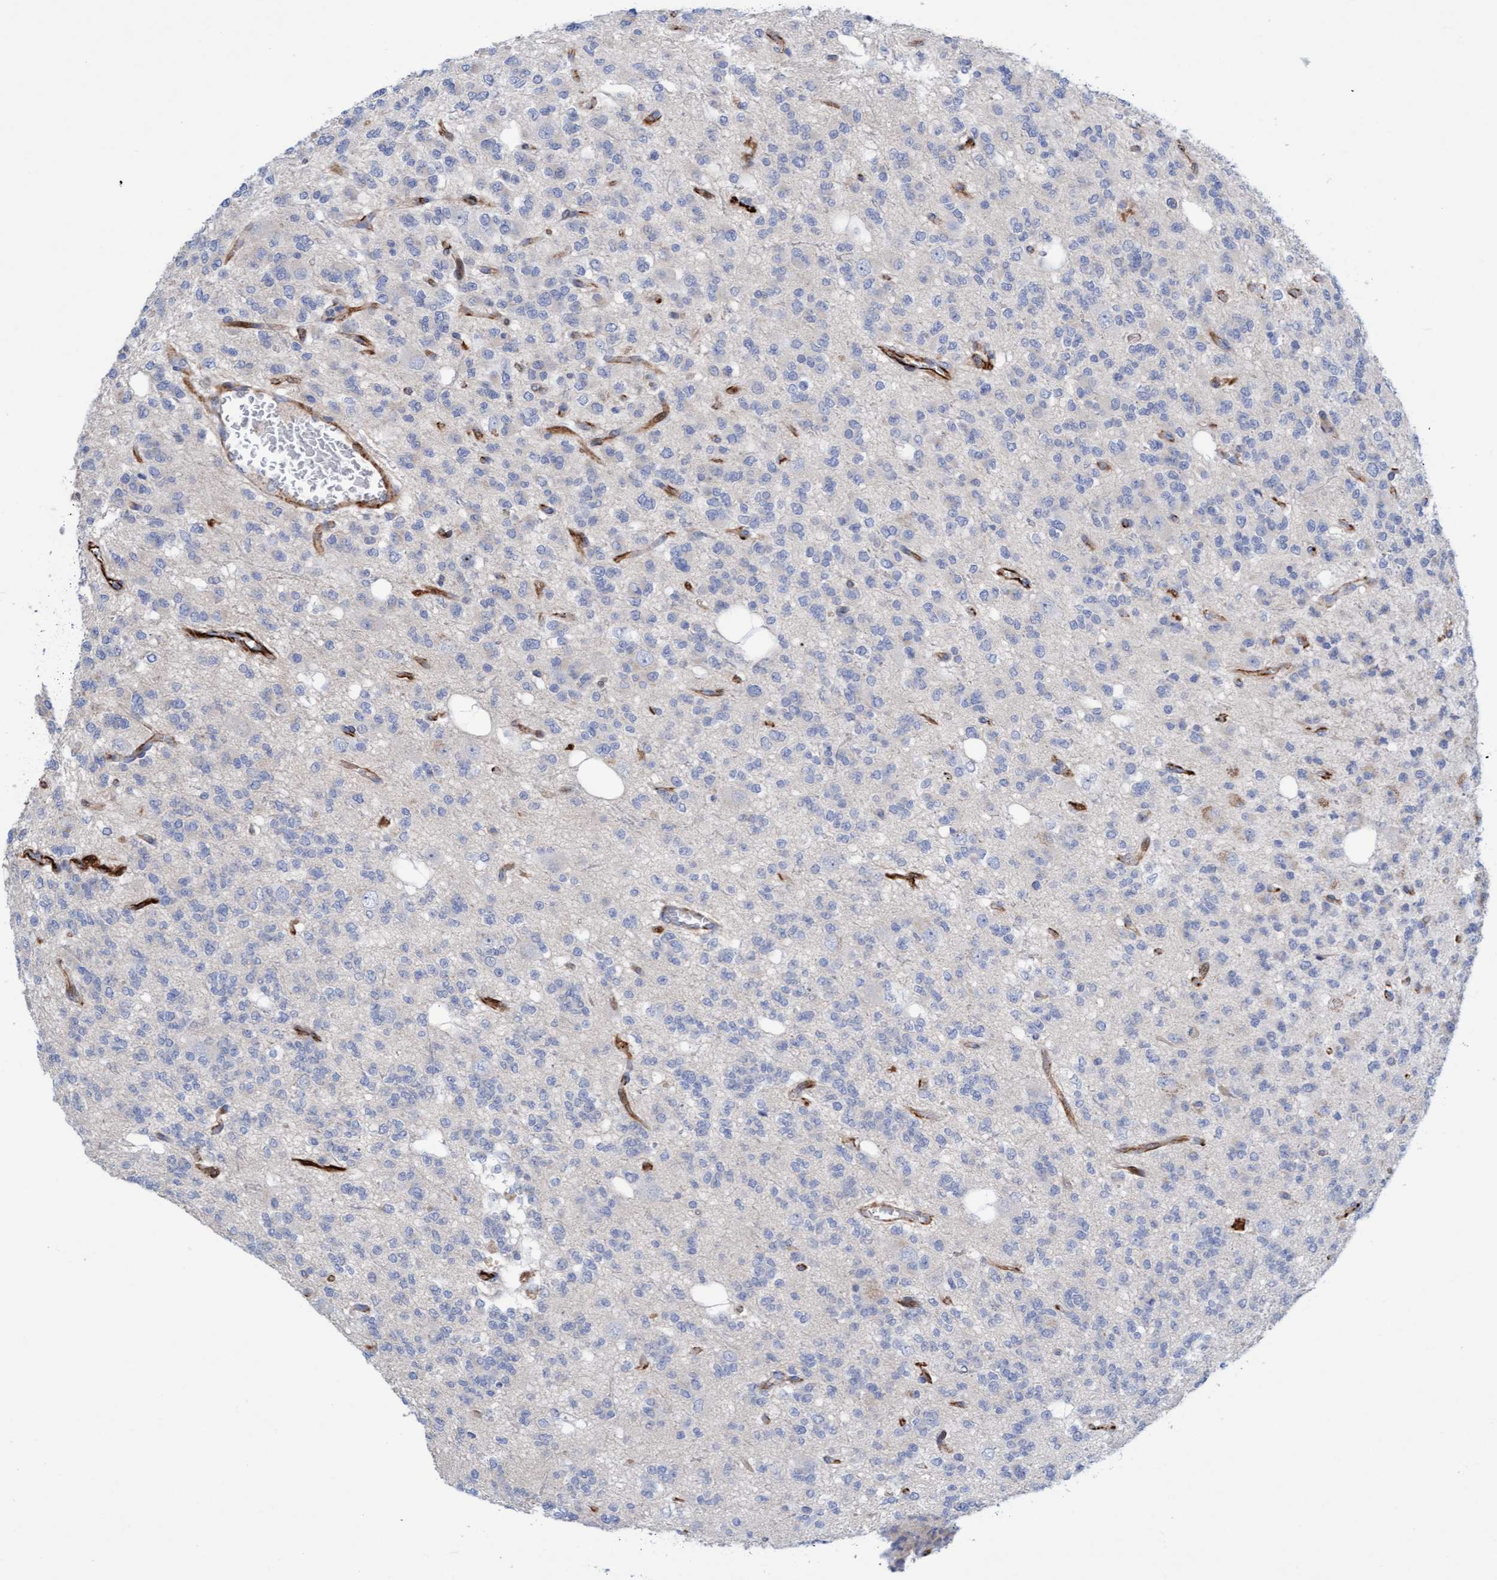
{"staining": {"intensity": "negative", "quantity": "none", "location": "none"}, "tissue": "glioma", "cell_type": "Tumor cells", "image_type": "cancer", "snomed": [{"axis": "morphology", "description": "Glioma, malignant, Low grade"}, {"axis": "topography", "description": "Brain"}], "caption": "DAB (3,3'-diaminobenzidine) immunohistochemical staining of glioma exhibits no significant positivity in tumor cells. The staining is performed using DAB (3,3'-diaminobenzidine) brown chromogen with nuclei counter-stained in using hematoxylin.", "gene": "POLG2", "patient": {"sex": "male", "age": 38}}